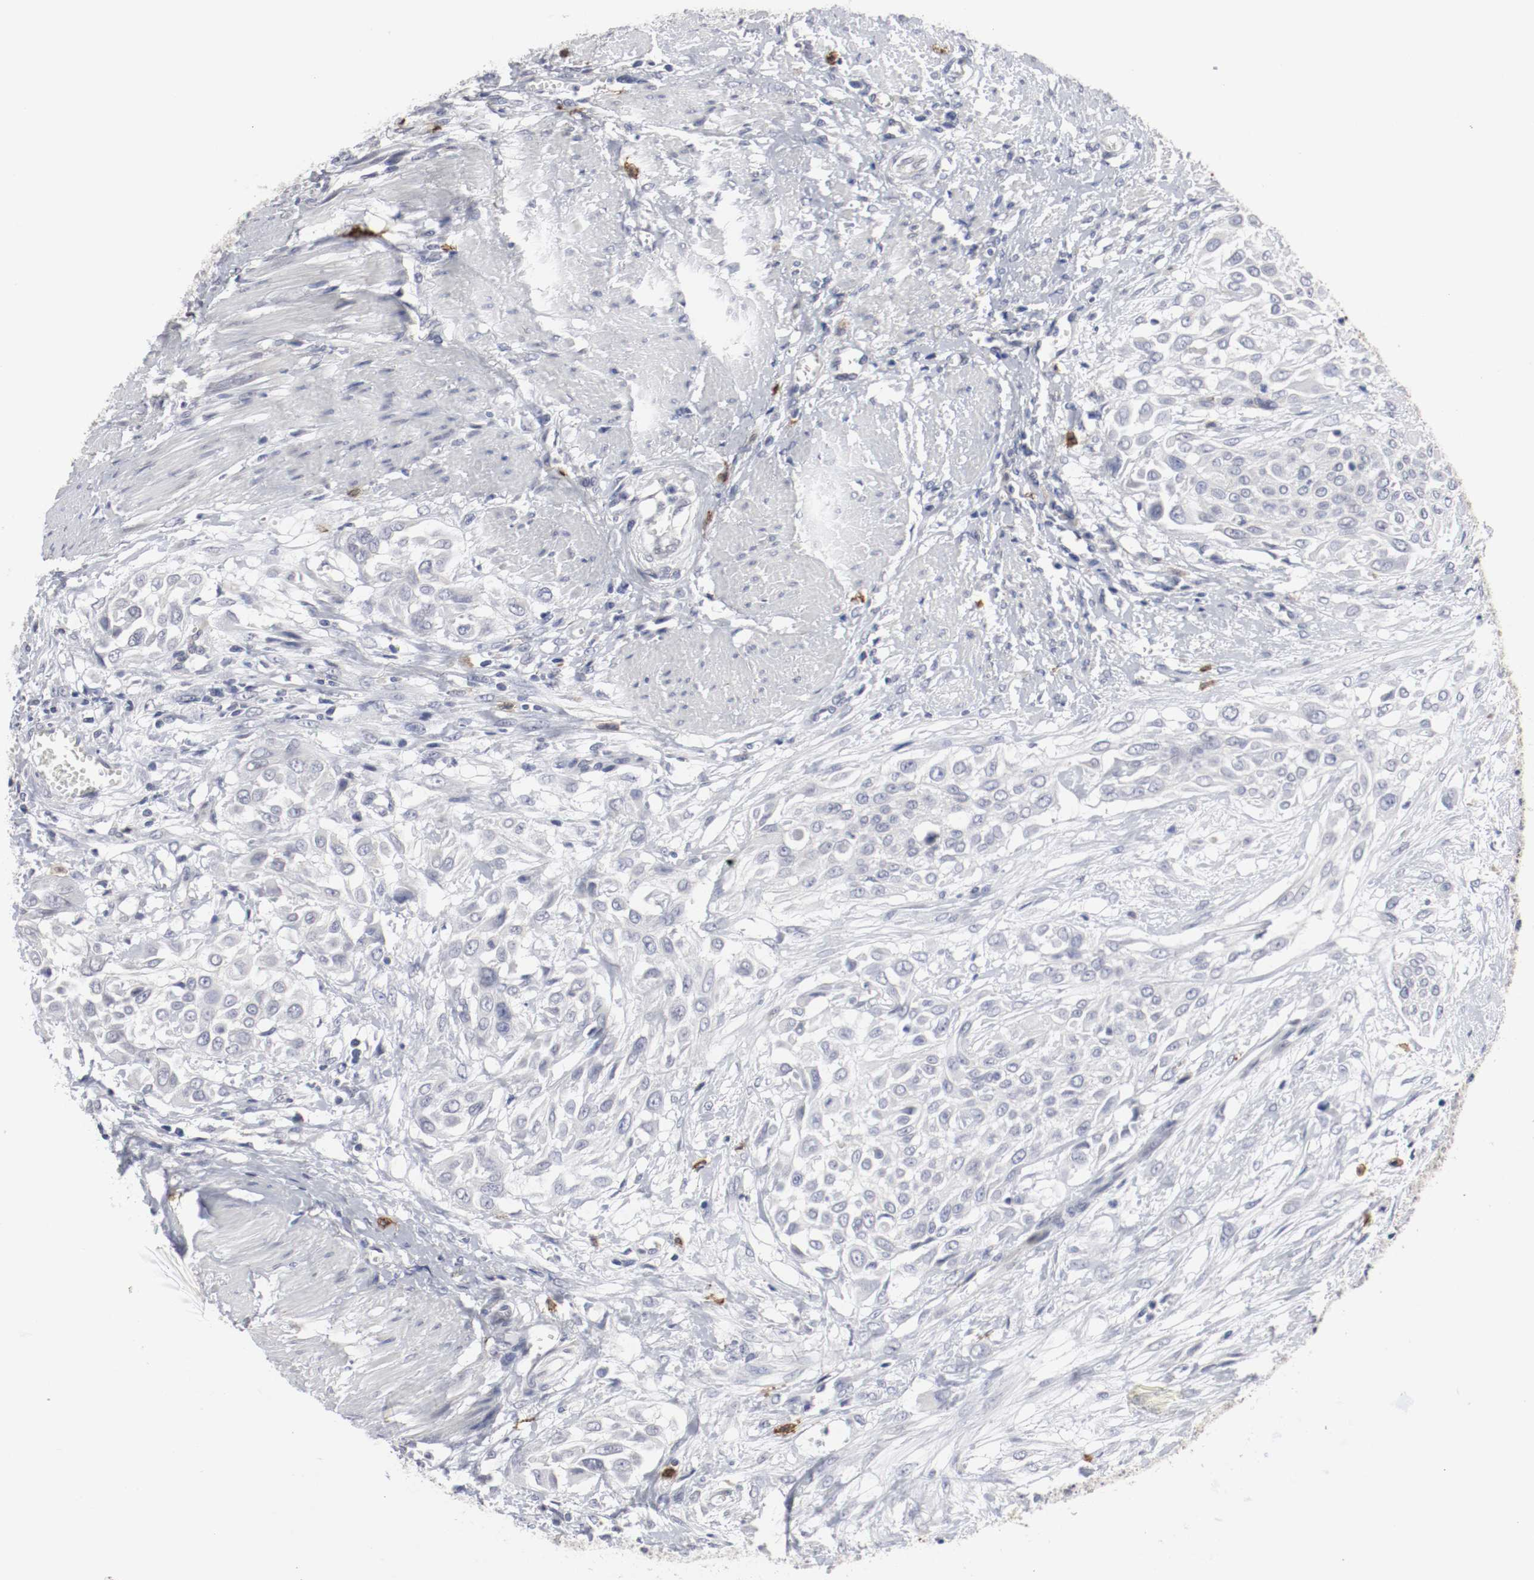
{"staining": {"intensity": "negative", "quantity": "none", "location": "none"}, "tissue": "urothelial cancer", "cell_type": "Tumor cells", "image_type": "cancer", "snomed": [{"axis": "morphology", "description": "Urothelial carcinoma, High grade"}, {"axis": "topography", "description": "Urinary bladder"}], "caption": "Urothelial cancer stained for a protein using immunohistochemistry (IHC) exhibits no expression tumor cells.", "gene": "KIT", "patient": {"sex": "male", "age": 57}}